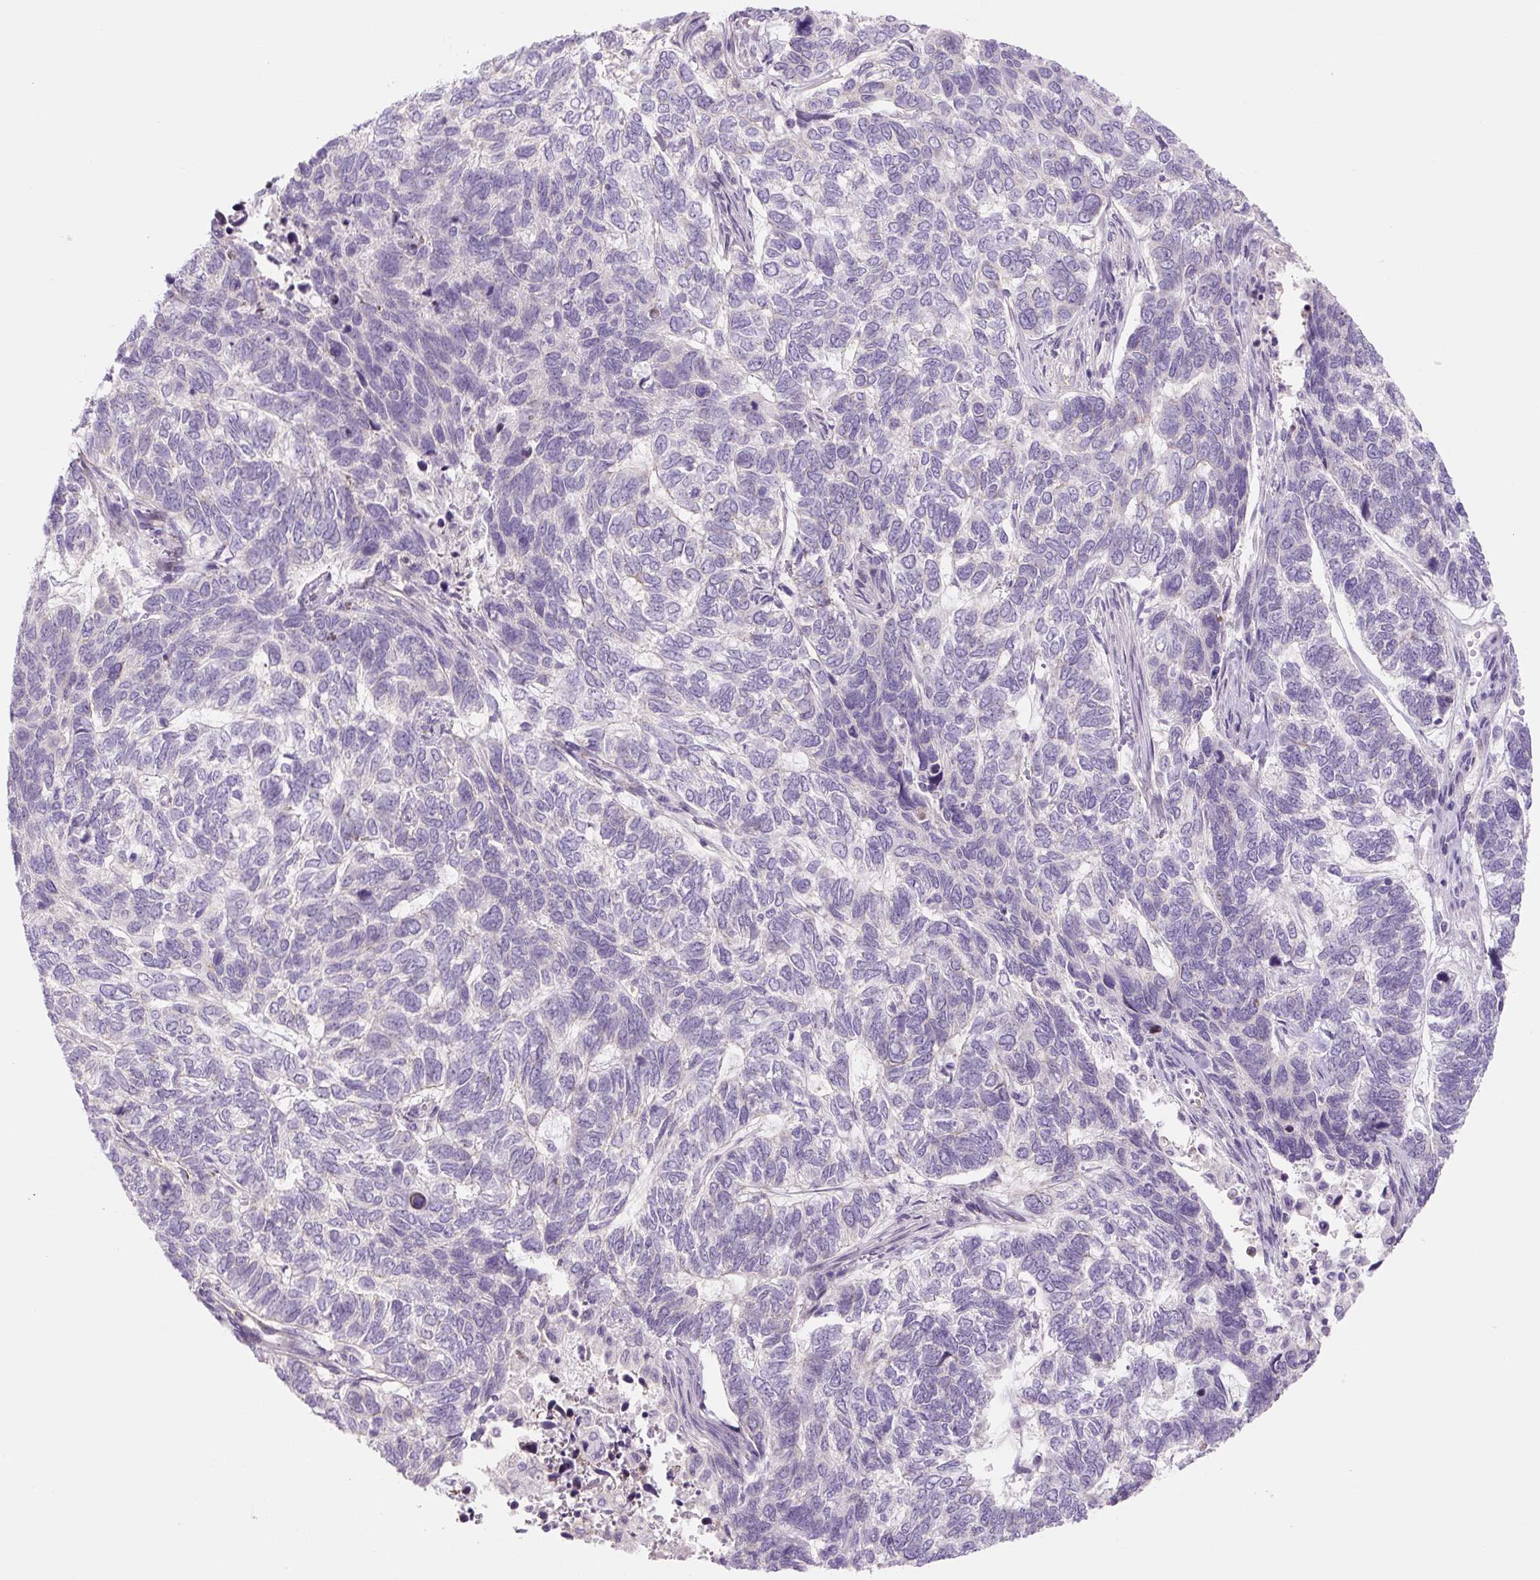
{"staining": {"intensity": "negative", "quantity": "none", "location": "none"}, "tissue": "skin cancer", "cell_type": "Tumor cells", "image_type": "cancer", "snomed": [{"axis": "morphology", "description": "Basal cell carcinoma"}, {"axis": "topography", "description": "Skin"}], "caption": "Tumor cells show no significant expression in skin cancer.", "gene": "PRM1", "patient": {"sex": "female", "age": 65}}